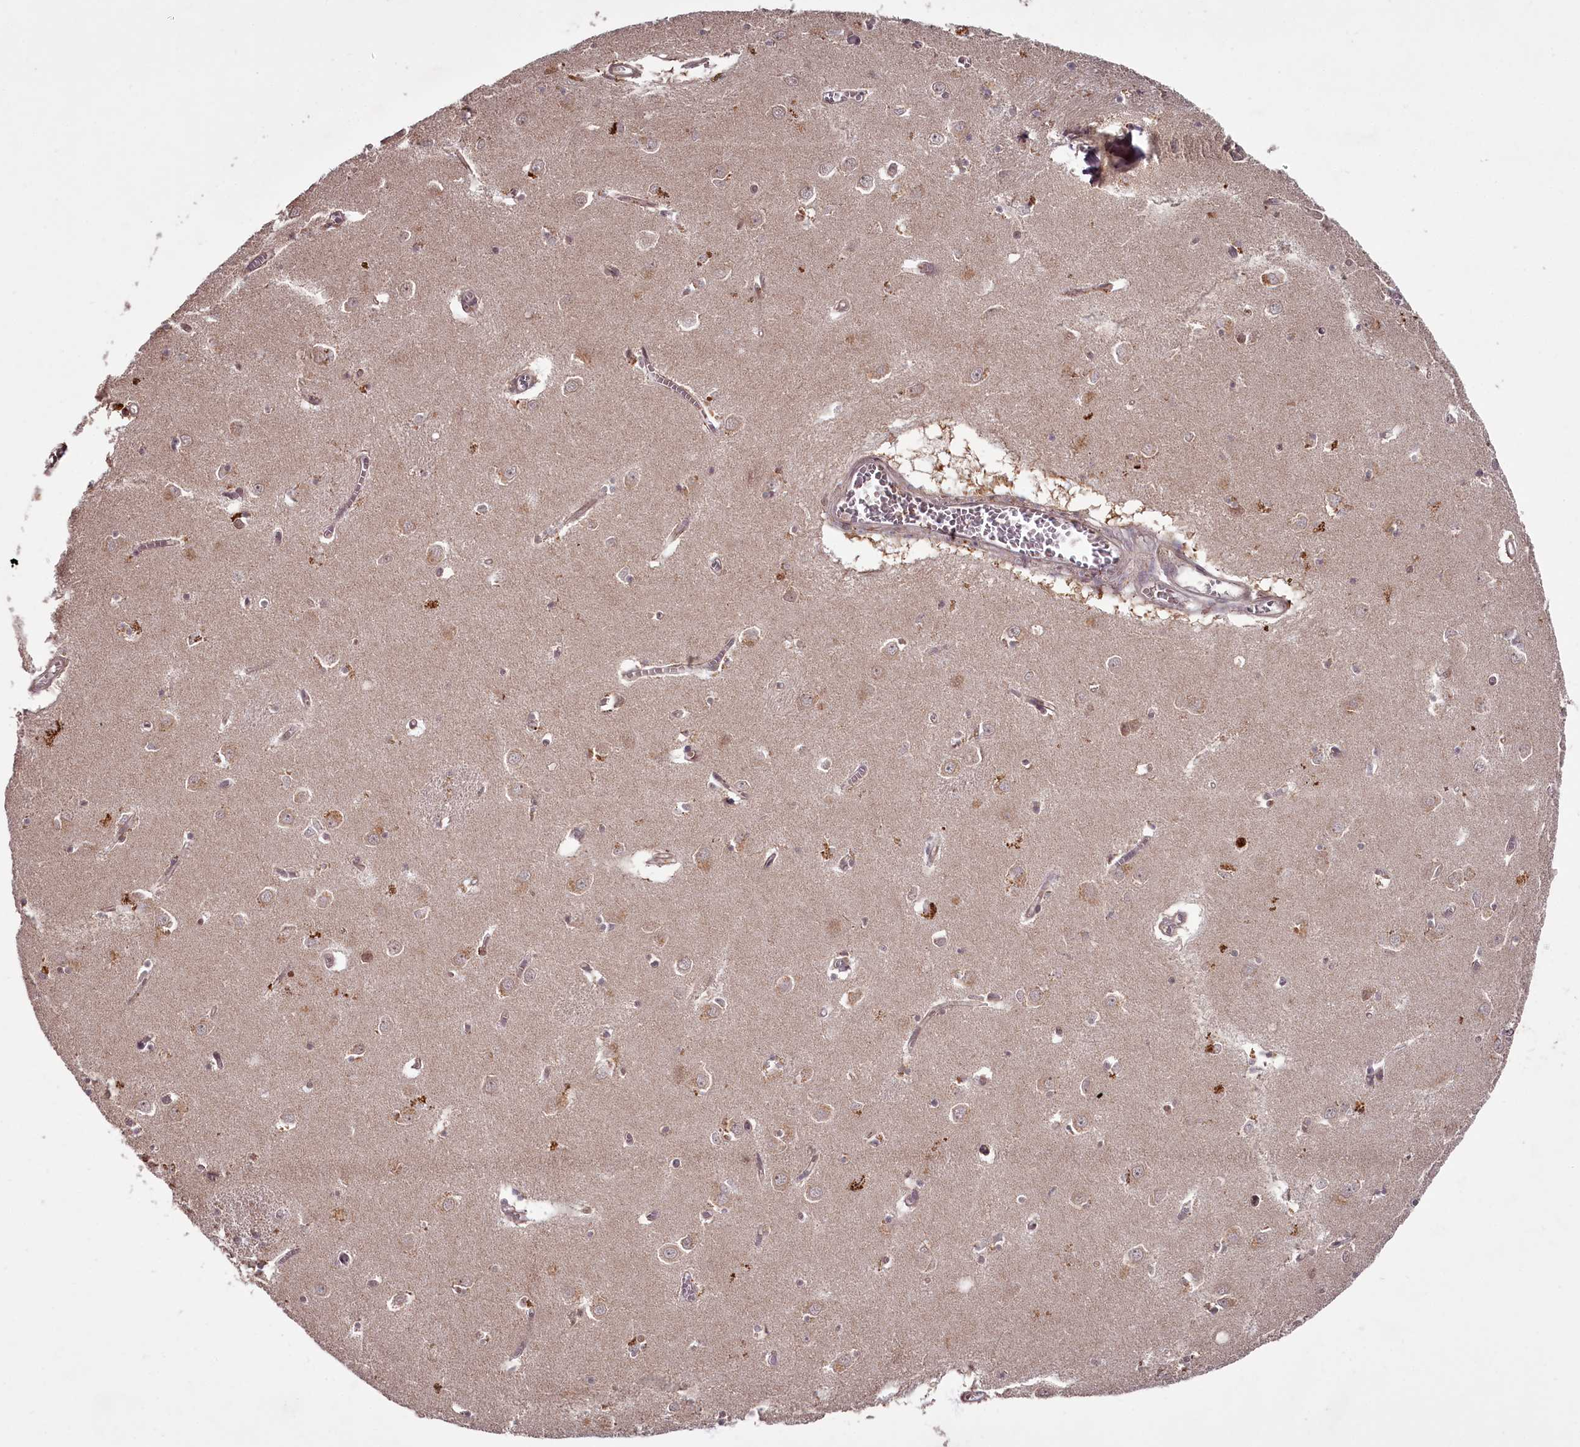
{"staining": {"intensity": "moderate", "quantity": "<25%", "location": "cytoplasmic/membranous"}, "tissue": "caudate", "cell_type": "Glial cells", "image_type": "normal", "snomed": [{"axis": "morphology", "description": "Normal tissue, NOS"}, {"axis": "topography", "description": "Lateral ventricle wall"}], "caption": "Moderate cytoplasmic/membranous positivity is seen in approximately <25% of glial cells in benign caudate. The staining was performed using DAB (3,3'-diaminobenzidine) to visualize the protein expression in brown, while the nuclei were stained in blue with hematoxylin (Magnification: 20x).", "gene": "PCBP2", "patient": {"sex": "male", "age": 70}}